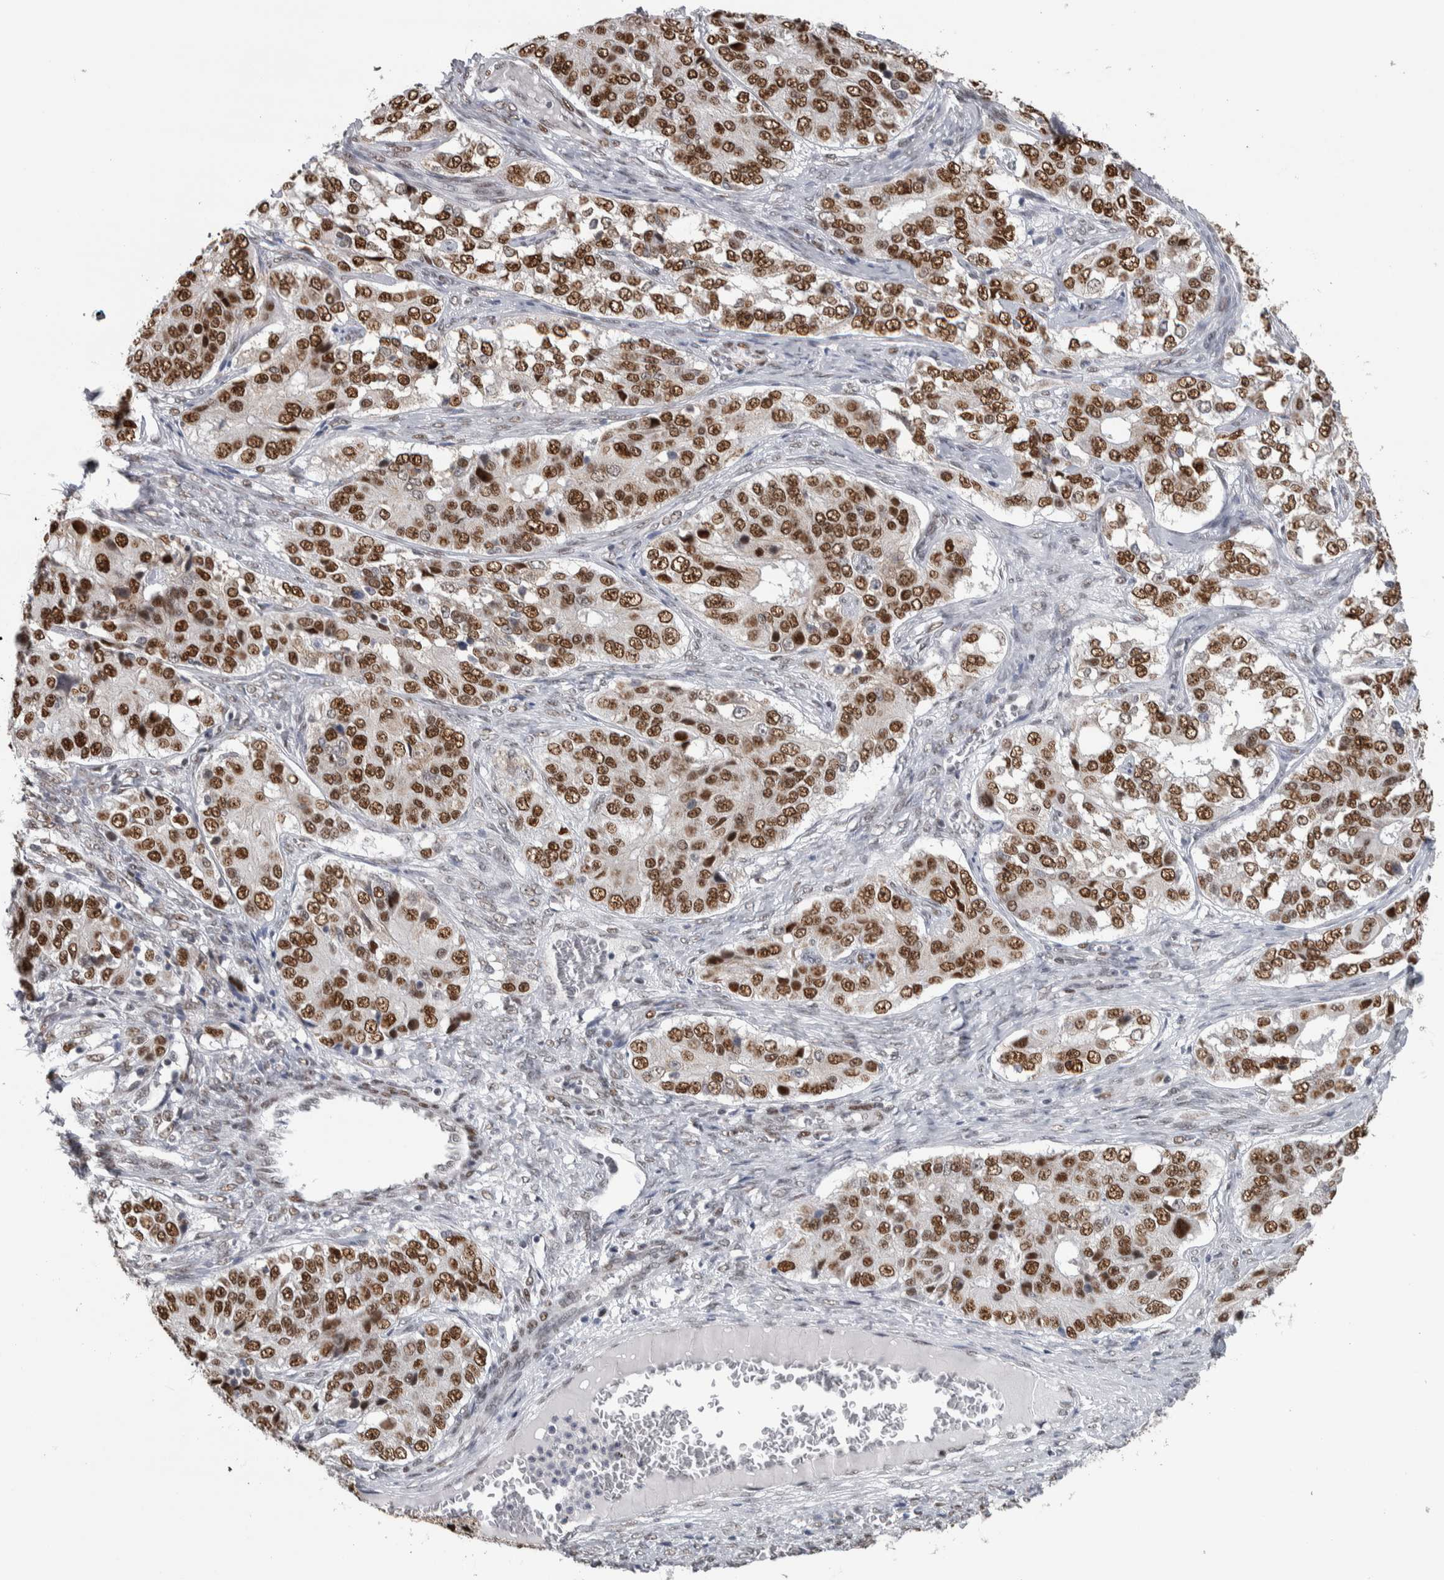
{"staining": {"intensity": "strong", "quantity": ">75%", "location": "nuclear"}, "tissue": "ovarian cancer", "cell_type": "Tumor cells", "image_type": "cancer", "snomed": [{"axis": "morphology", "description": "Carcinoma, endometroid"}, {"axis": "topography", "description": "Ovary"}], "caption": "Ovarian cancer stained with a brown dye demonstrates strong nuclear positive expression in approximately >75% of tumor cells.", "gene": "HEXIM2", "patient": {"sex": "female", "age": 51}}